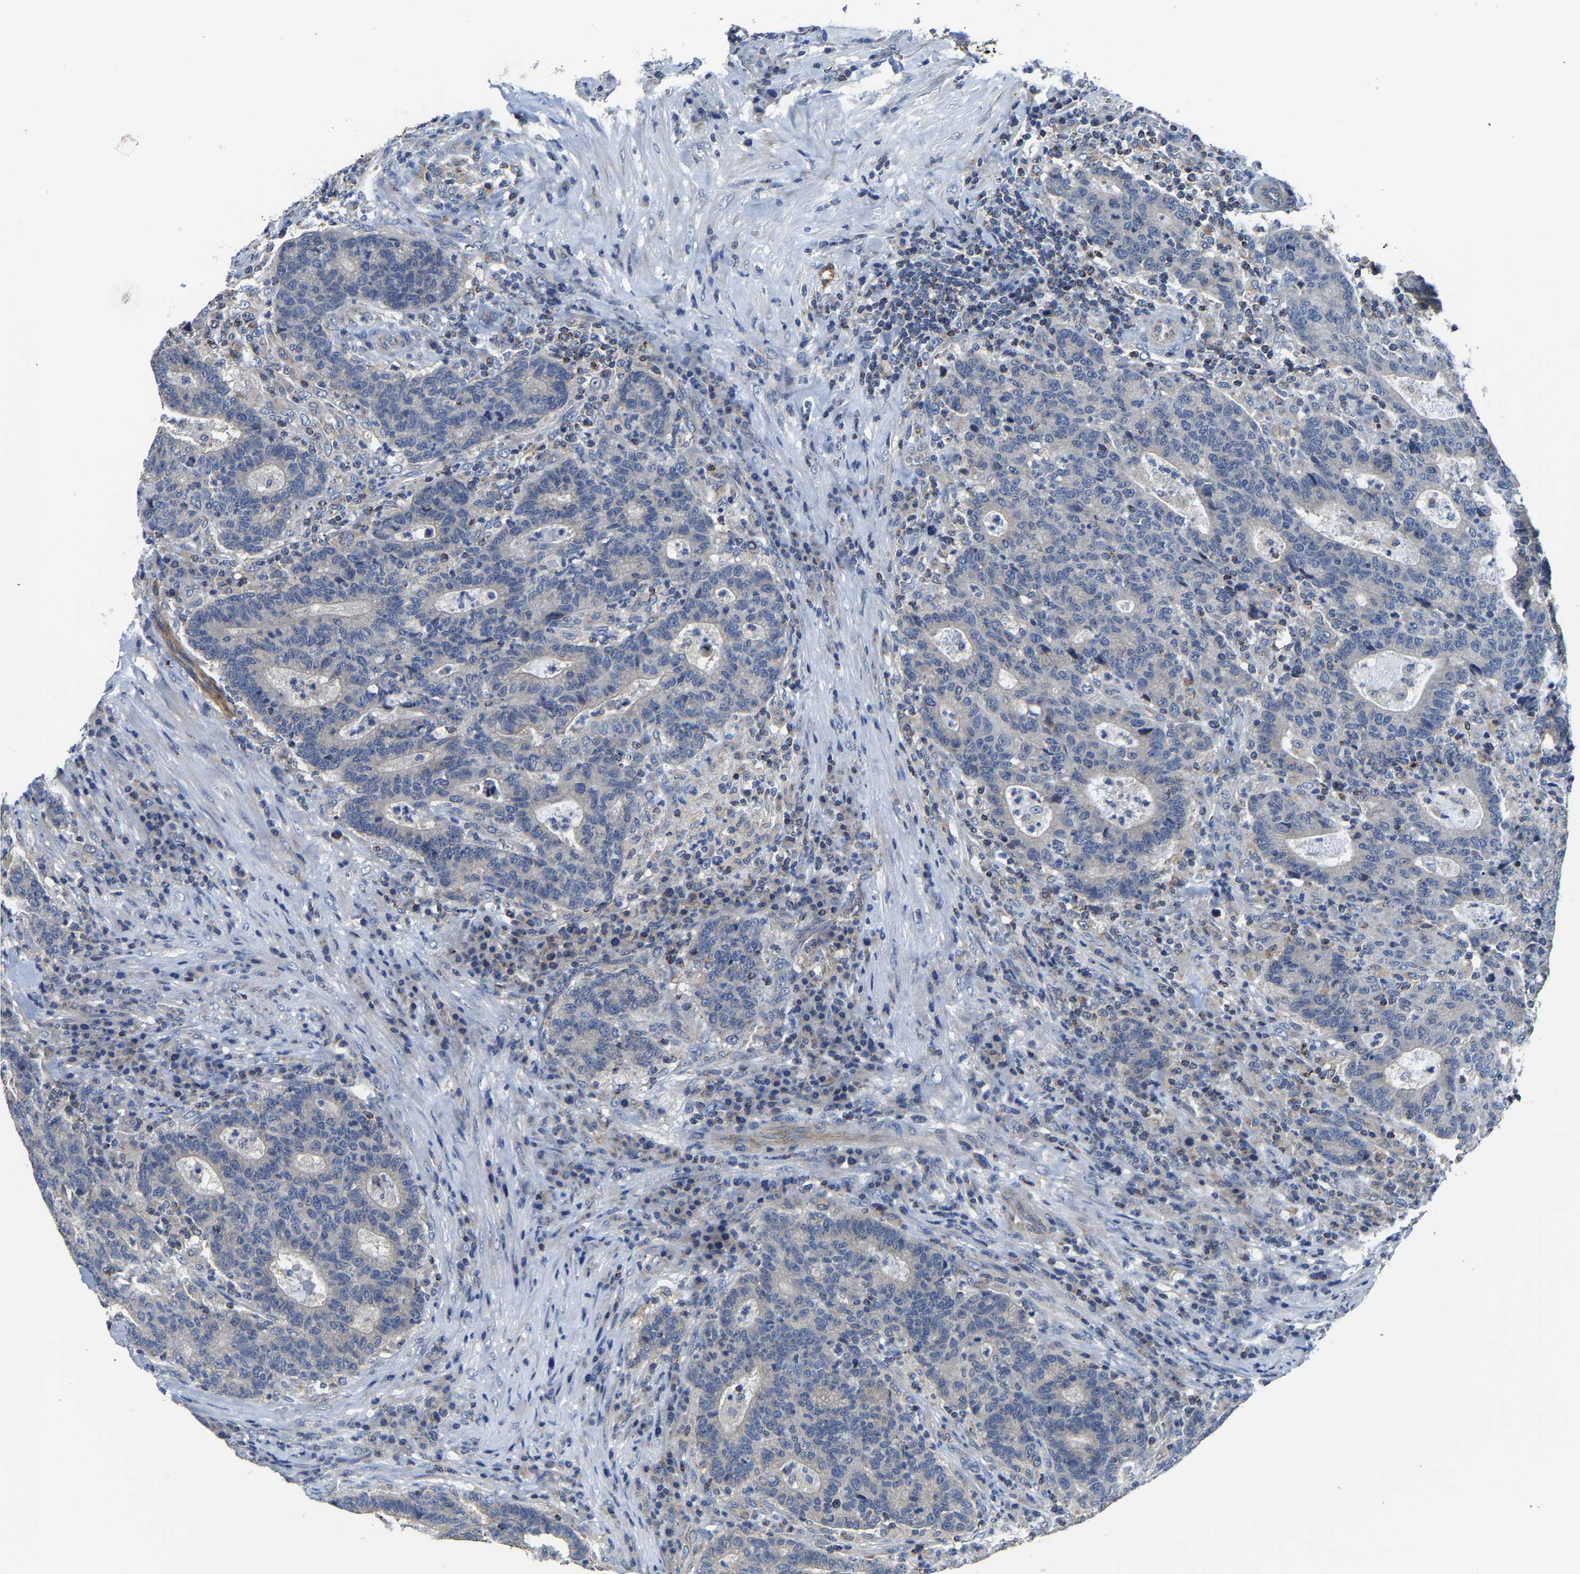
{"staining": {"intensity": "negative", "quantity": "none", "location": "none"}, "tissue": "colorectal cancer", "cell_type": "Tumor cells", "image_type": "cancer", "snomed": [{"axis": "morphology", "description": "Adenocarcinoma, NOS"}, {"axis": "topography", "description": "Colon"}], "caption": "Tumor cells show no significant positivity in colorectal cancer.", "gene": "AGK", "patient": {"sex": "female", "age": 75}}